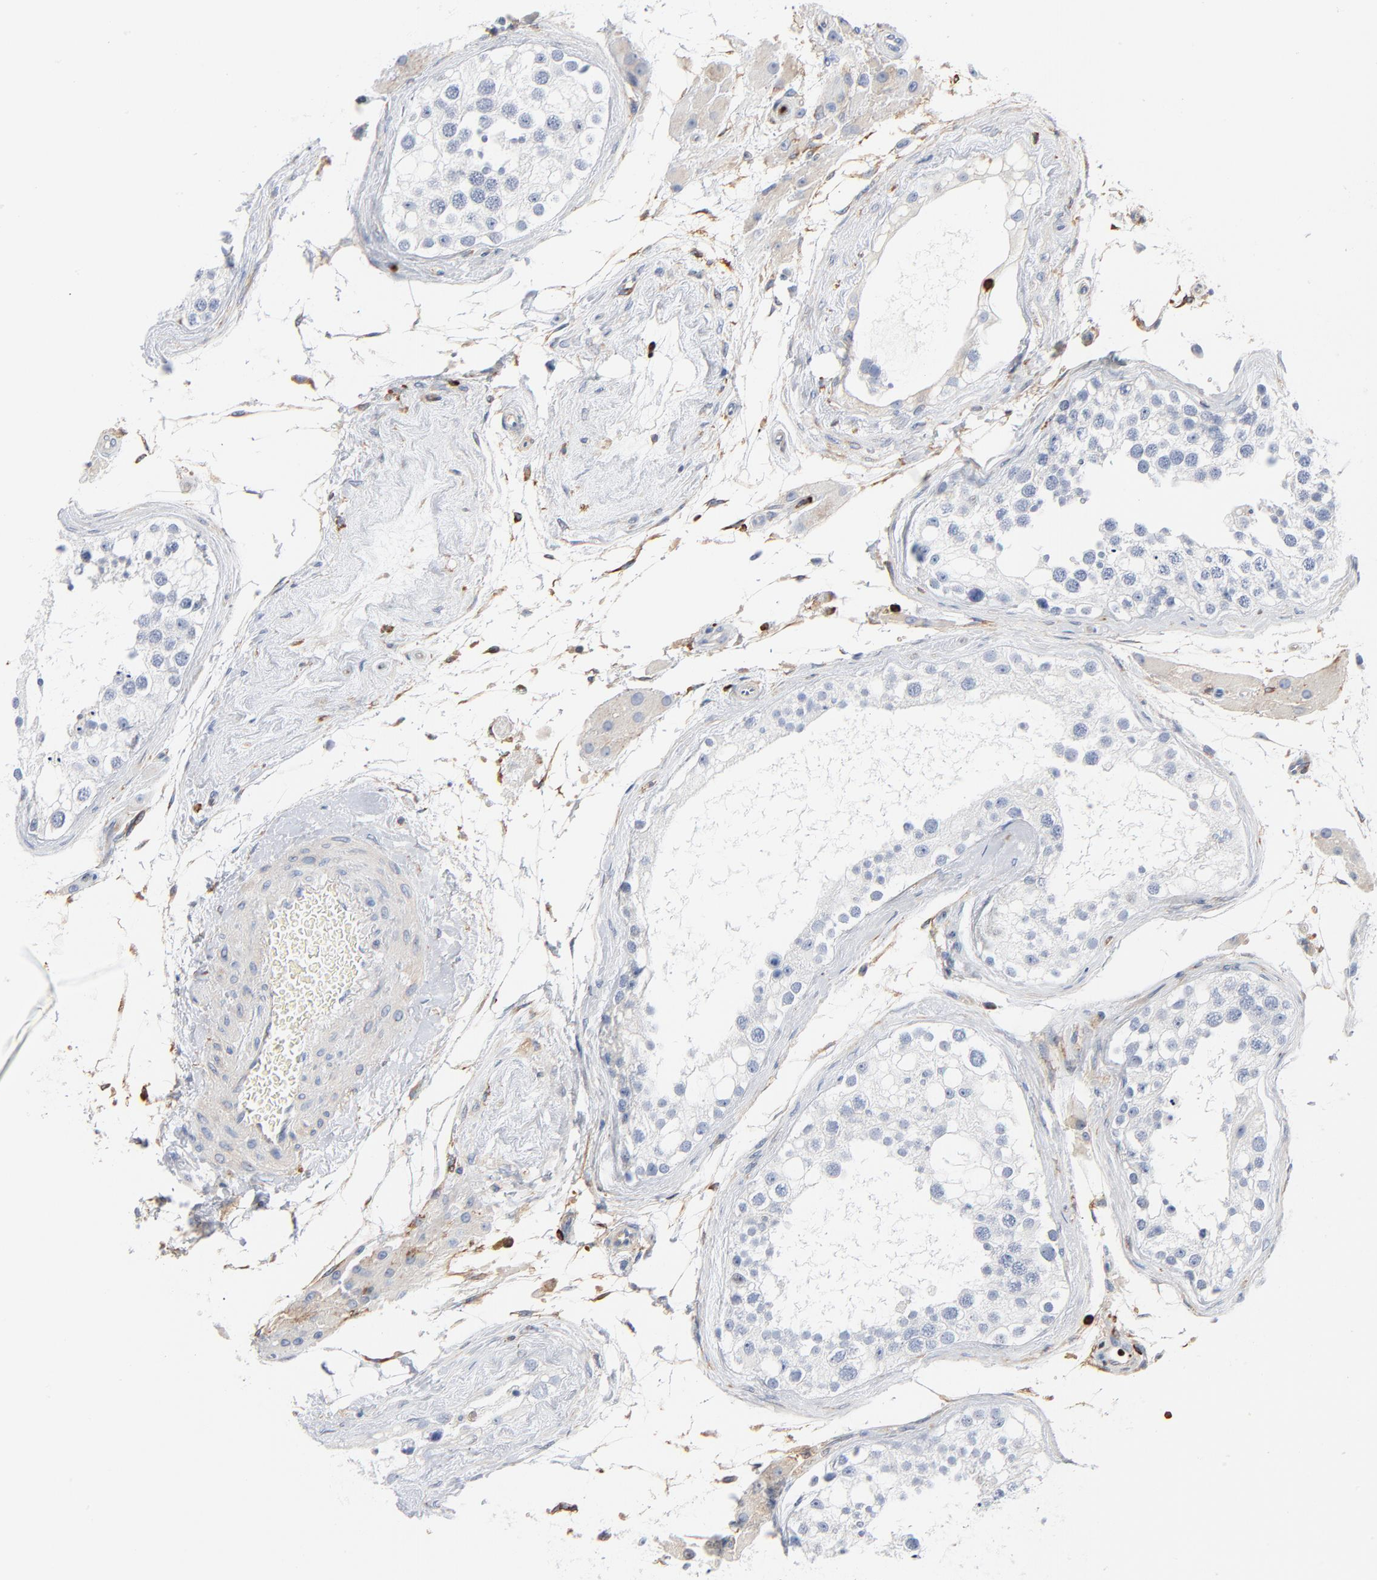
{"staining": {"intensity": "negative", "quantity": "none", "location": "none"}, "tissue": "testis", "cell_type": "Cells in seminiferous ducts", "image_type": "normal", "snomed": [{"axis": "morphology", "description": "Normal tissue, NOS"}, {"axis": "topography", "description": "Testis"}], "caption": "Immunohistochemistry (IHC) image of normal human testis stained for a protein (brown), which reveals no positivity in cells in seminiferous ducts. The staining was performed using DAB (3,3'-diaminobenzidine) to visualize the protein expression in brown, while the nuclei were stained in blue with hematoxylin (Magnification: 20x).", "gene": "SH3KBP1", "patient": {"sex": "male", "age": 68}}